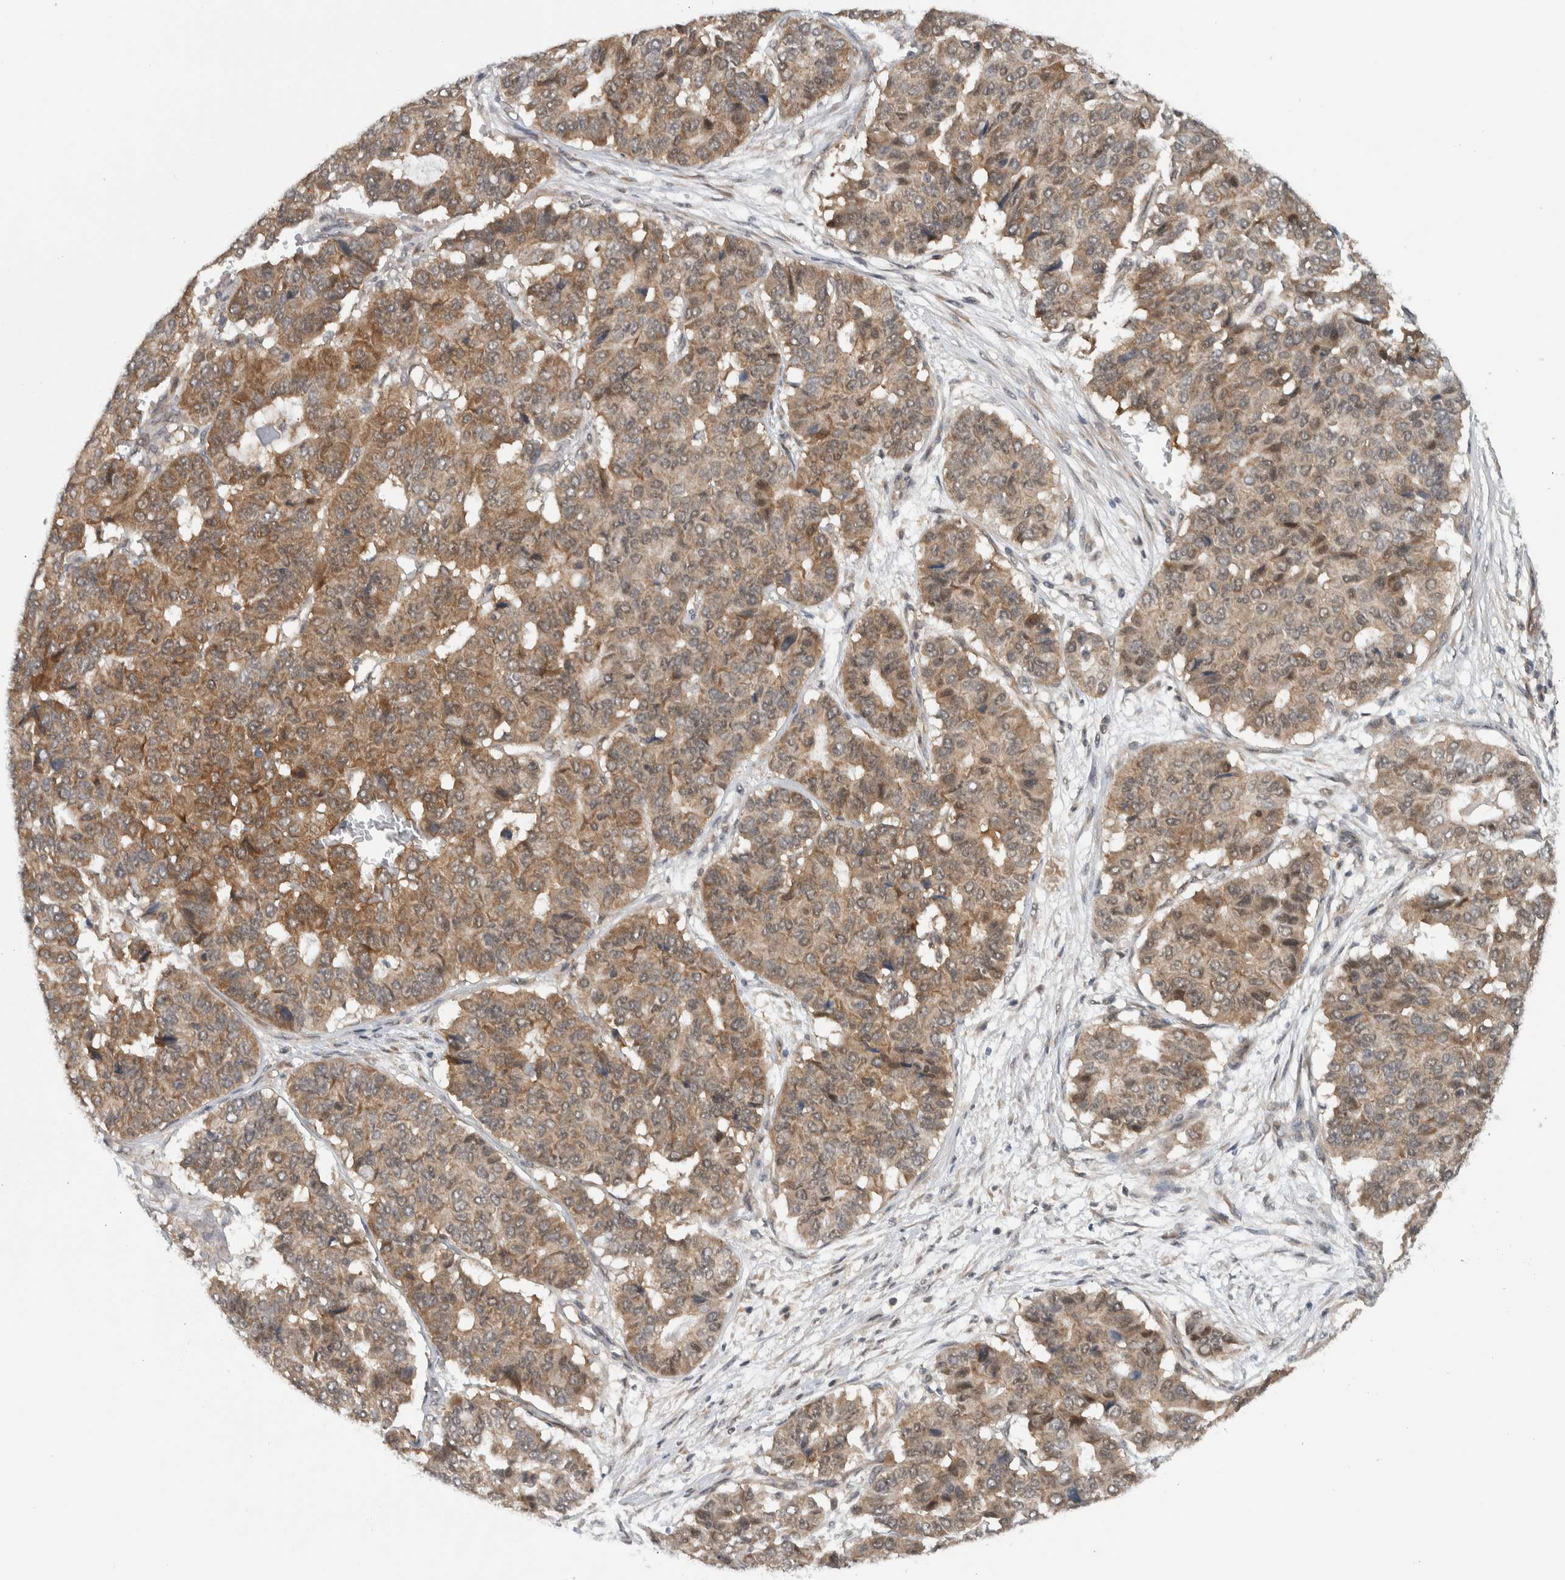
{"staining": {"intensity": "moderate", "quantity": ">75%", "location": "cytoplasmic/membranous"}, "tissue": "pancreatic cancer", "cell_type": "Tumor cells", "image_type": "cancer", "snomed": [{"axis": "morphology", "description": "Adenocarcinoma, NOS"}, {"axis": "topography", "description": "Pancreas"}], "caption": "Protein staining exhibits moderate cytoplasmic/membranous positivity in approximately >75% of tumor cells in pancreatic cancer.", "gene": "CCDC43", "patient": {"sex": "male", "age": 50}}